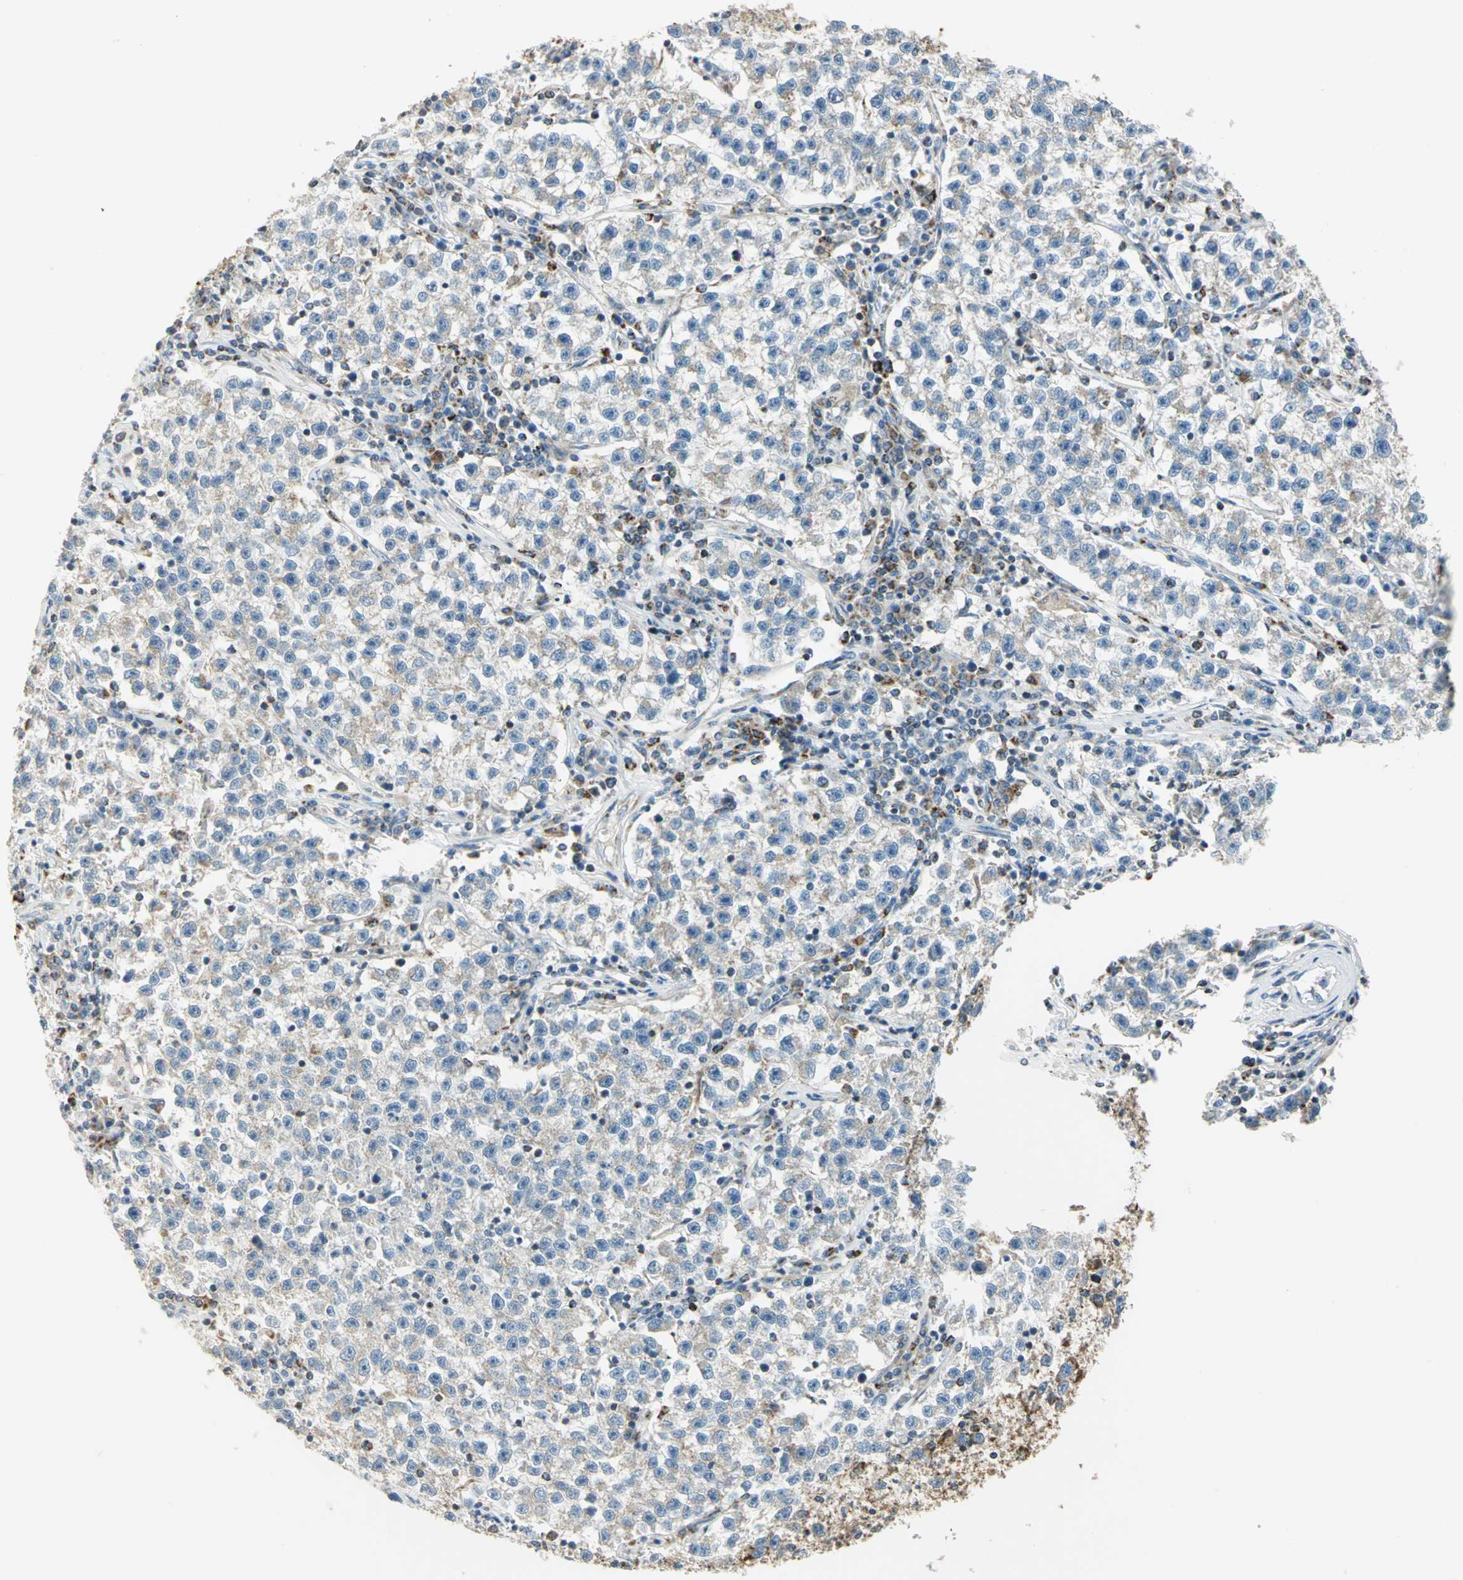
{"staining": {"intensity": "weak", "quantity": "25%-75%", "location": "cytoplasmic/membranous"}, "tissue": "testis cancer", "cell_type": "Tumor cells", "image_type": "cancer", "snomed": [{"axis": "morphology", "description": "Seminoma, NOS"}, {"axis": "topography", "description": "Testis"}], "caption": "Weak cytoplasmic/membranous positivity is seen in approximately 25%-75% of tumor cells in testis cancer (seminoma).", "gene": "ACADM", "patient": {"sex": "male", "age": 22}}